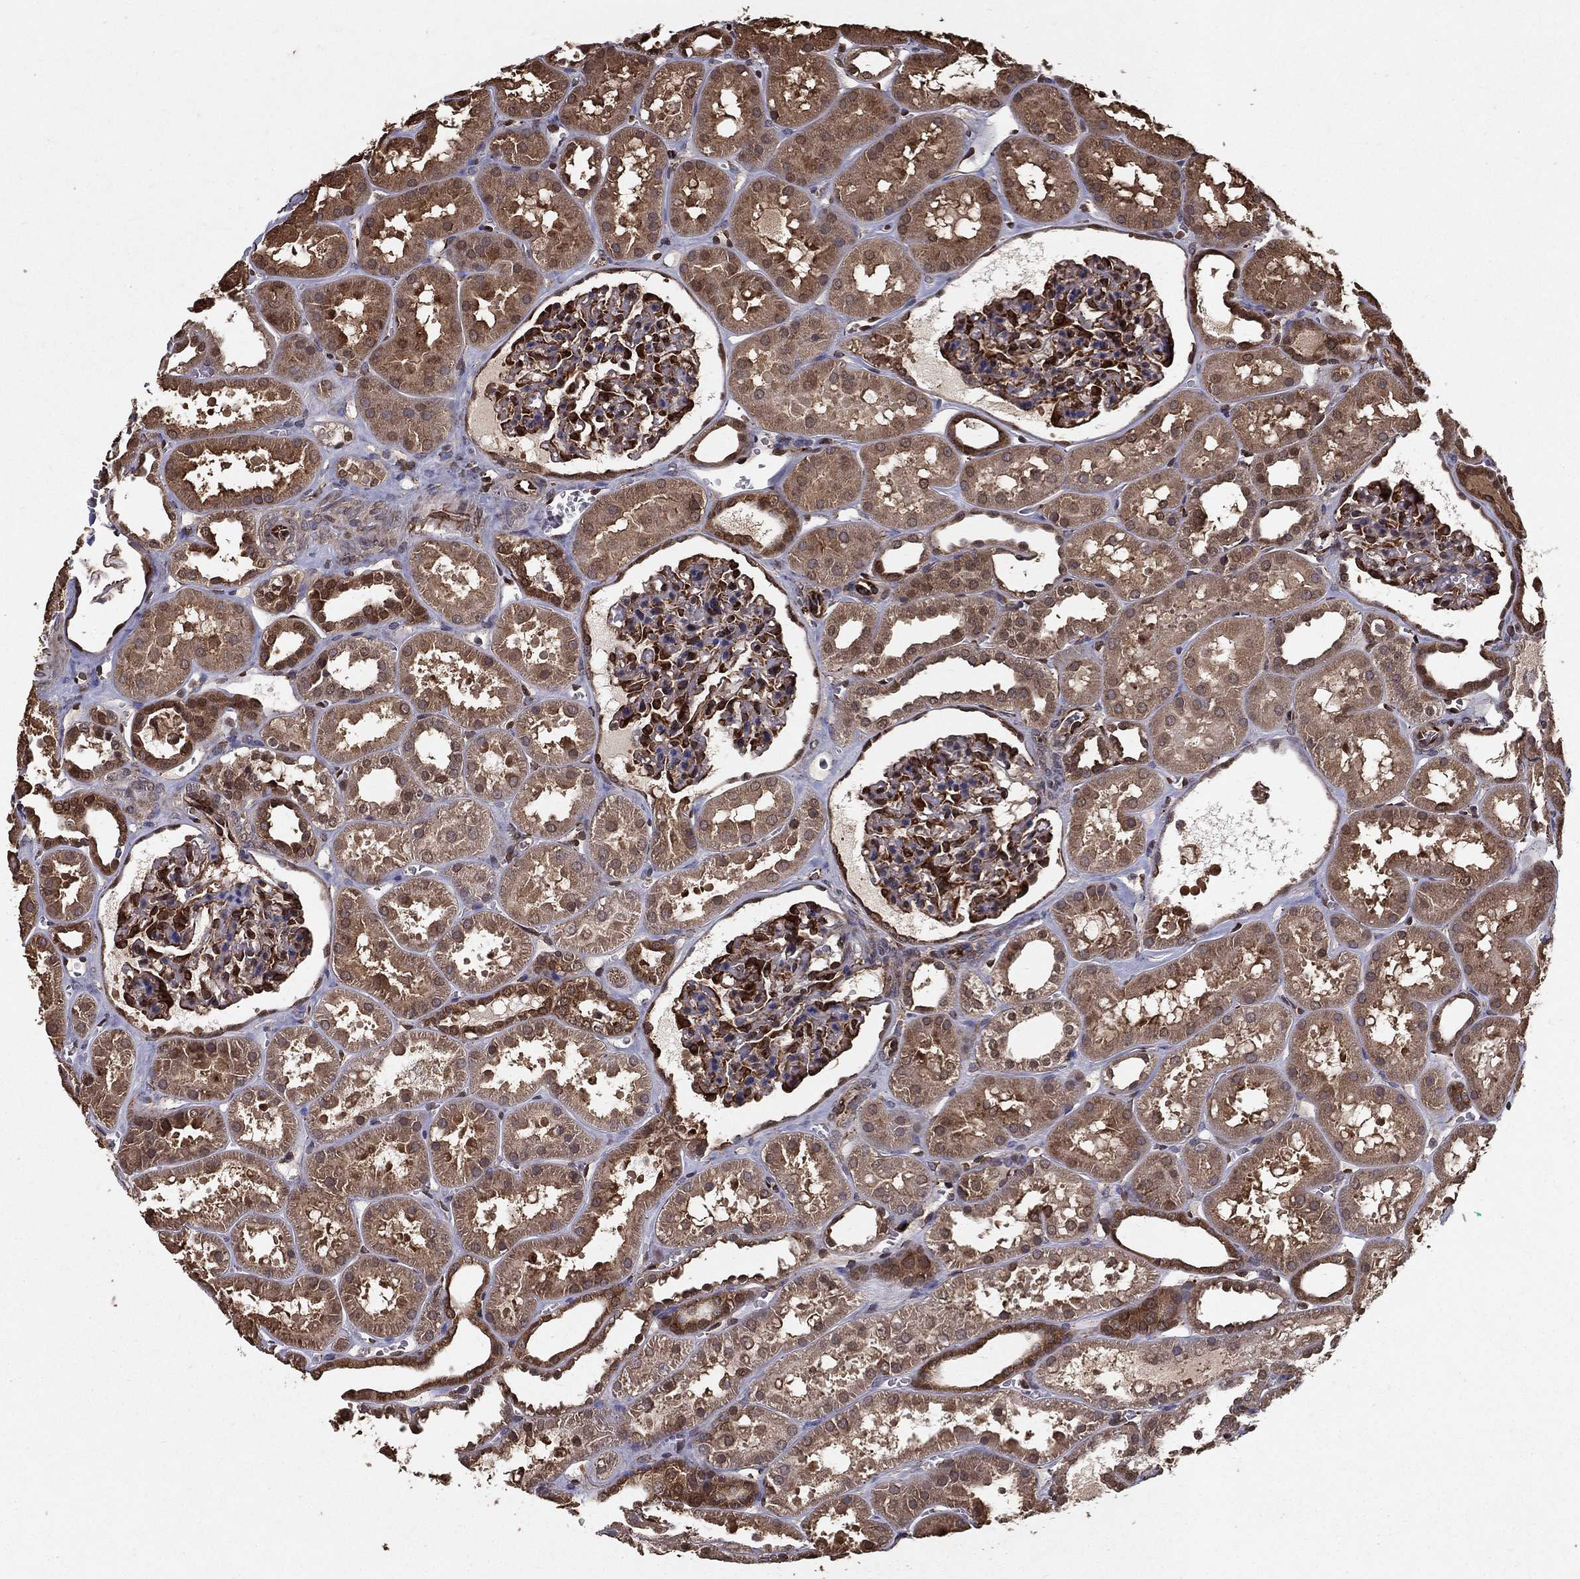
{"staining": {"intensity": "strong", "quantity": "25%-75%", "location": "cytoplasmic/membranous,nuclear"}, "tissue": "kidney", "cell_type": "Cells in glomeruli", "image_type": "normal", "snomed": [{"axis": "morphology", "description": "Normal tissue, NOS"}, {"axis": "topography", "description": "Kidney"}], "caption": "Kidney stained with DAB (3,3'-diaminobenzidine) immunohistochemistry exhibits high levels of strong cytoplasmic/membranous,nuclear expression in about 25%-75% of cells in glomeruli.", "gene": "CERS2", "patient": {"sex": "female", "age": 41}}